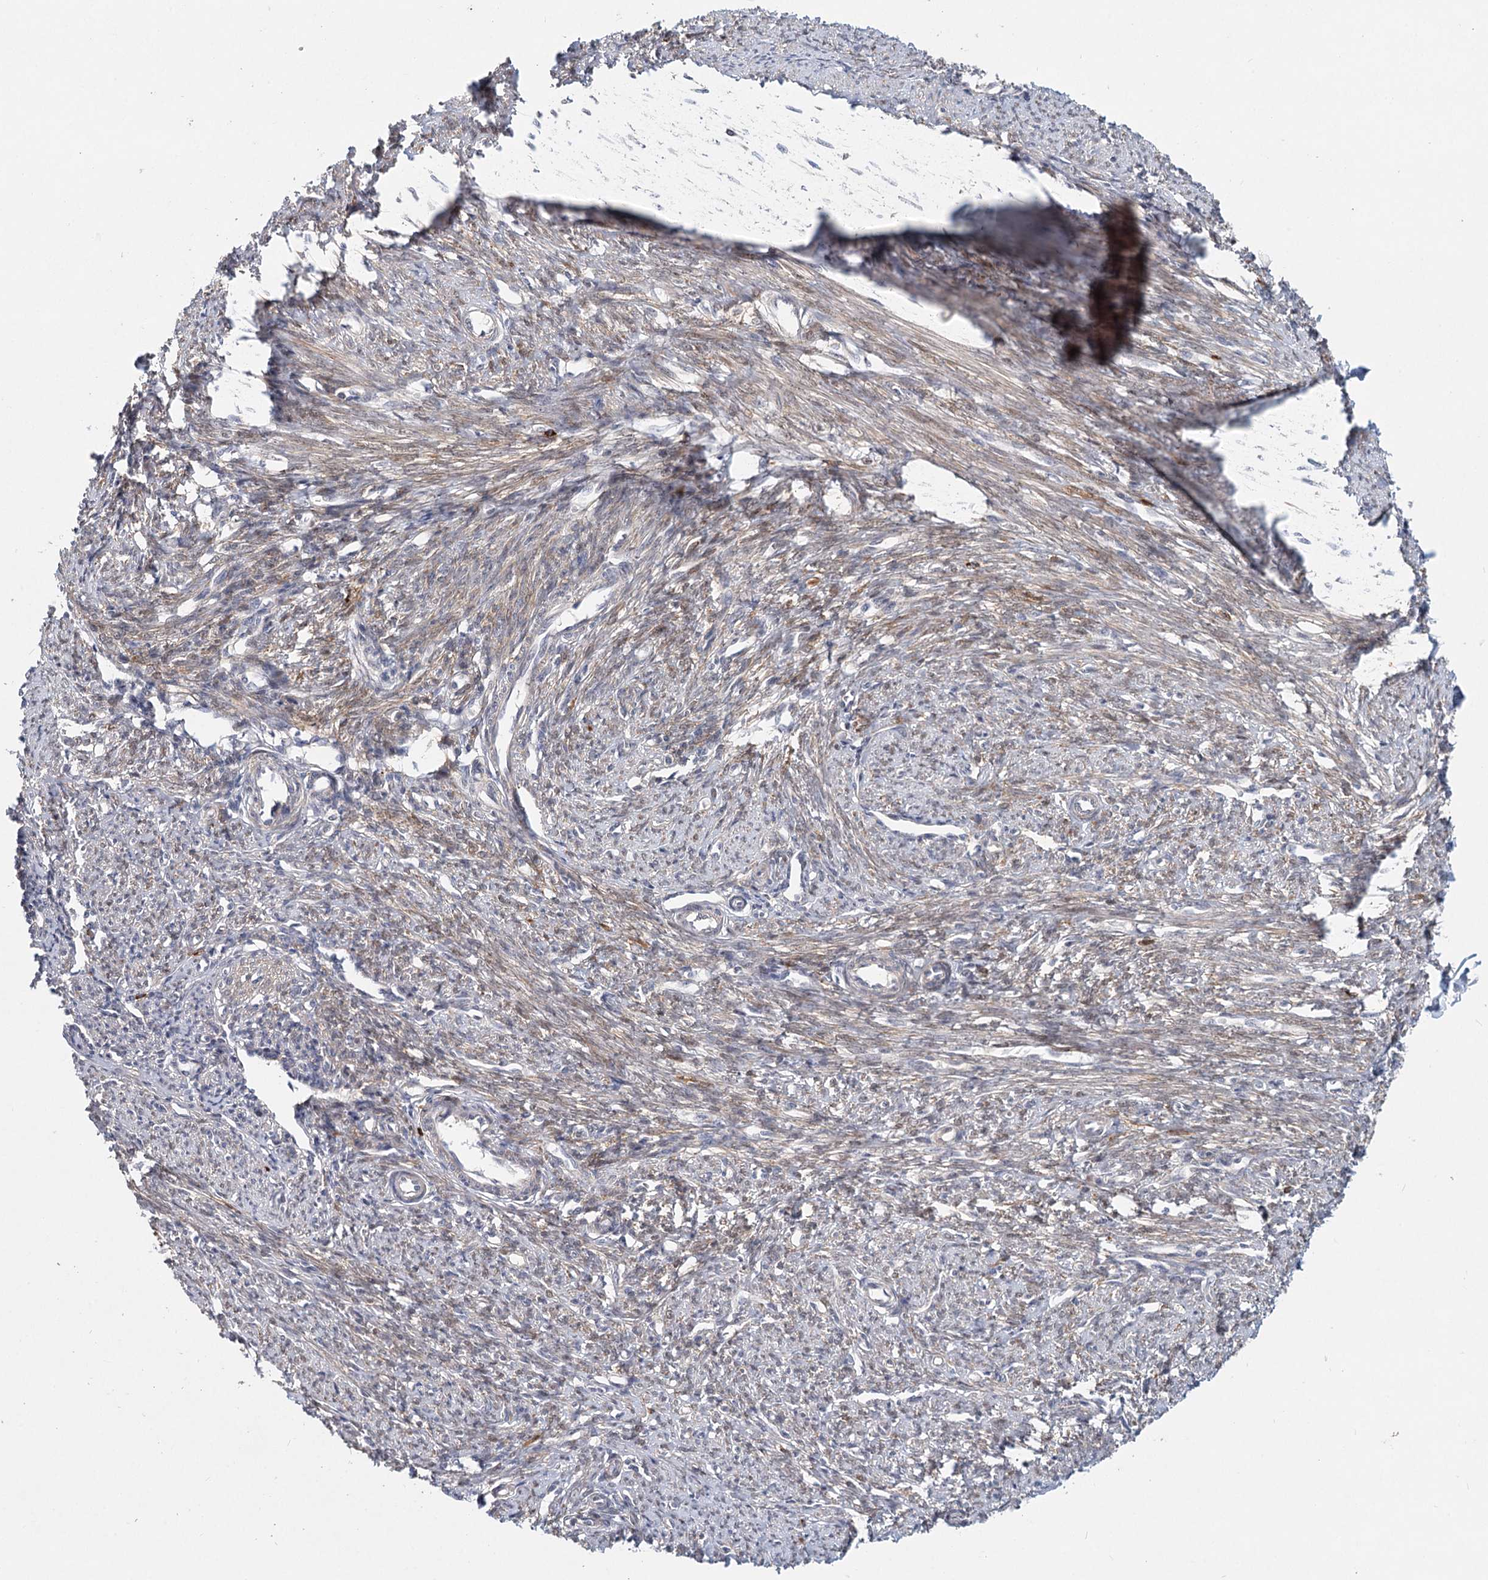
{"staining": {"intensity": "moderate", "quantity": "25%-75%", "location": "cytoplasmic/membranous"}, "tissue": "smooth muscle", "cell_type": "Smooth muscle cells", "image_type": "normal", "snomed": [{"axis": "morphology", "description": "Normal tissue, NOS"}, {"axis": "topography", "description": "Smooth muscle"}, {"axis": "topography", "description": "Uterus"}], "caption": "The histopathology image reveals staining of benign smooth muscle, revealing moderate cytoplasmic/membranous protein expression (brown color) within smooth muscle cells.", "gene": "AP3B1", "patient": {"sex": "female", "age": 59}}